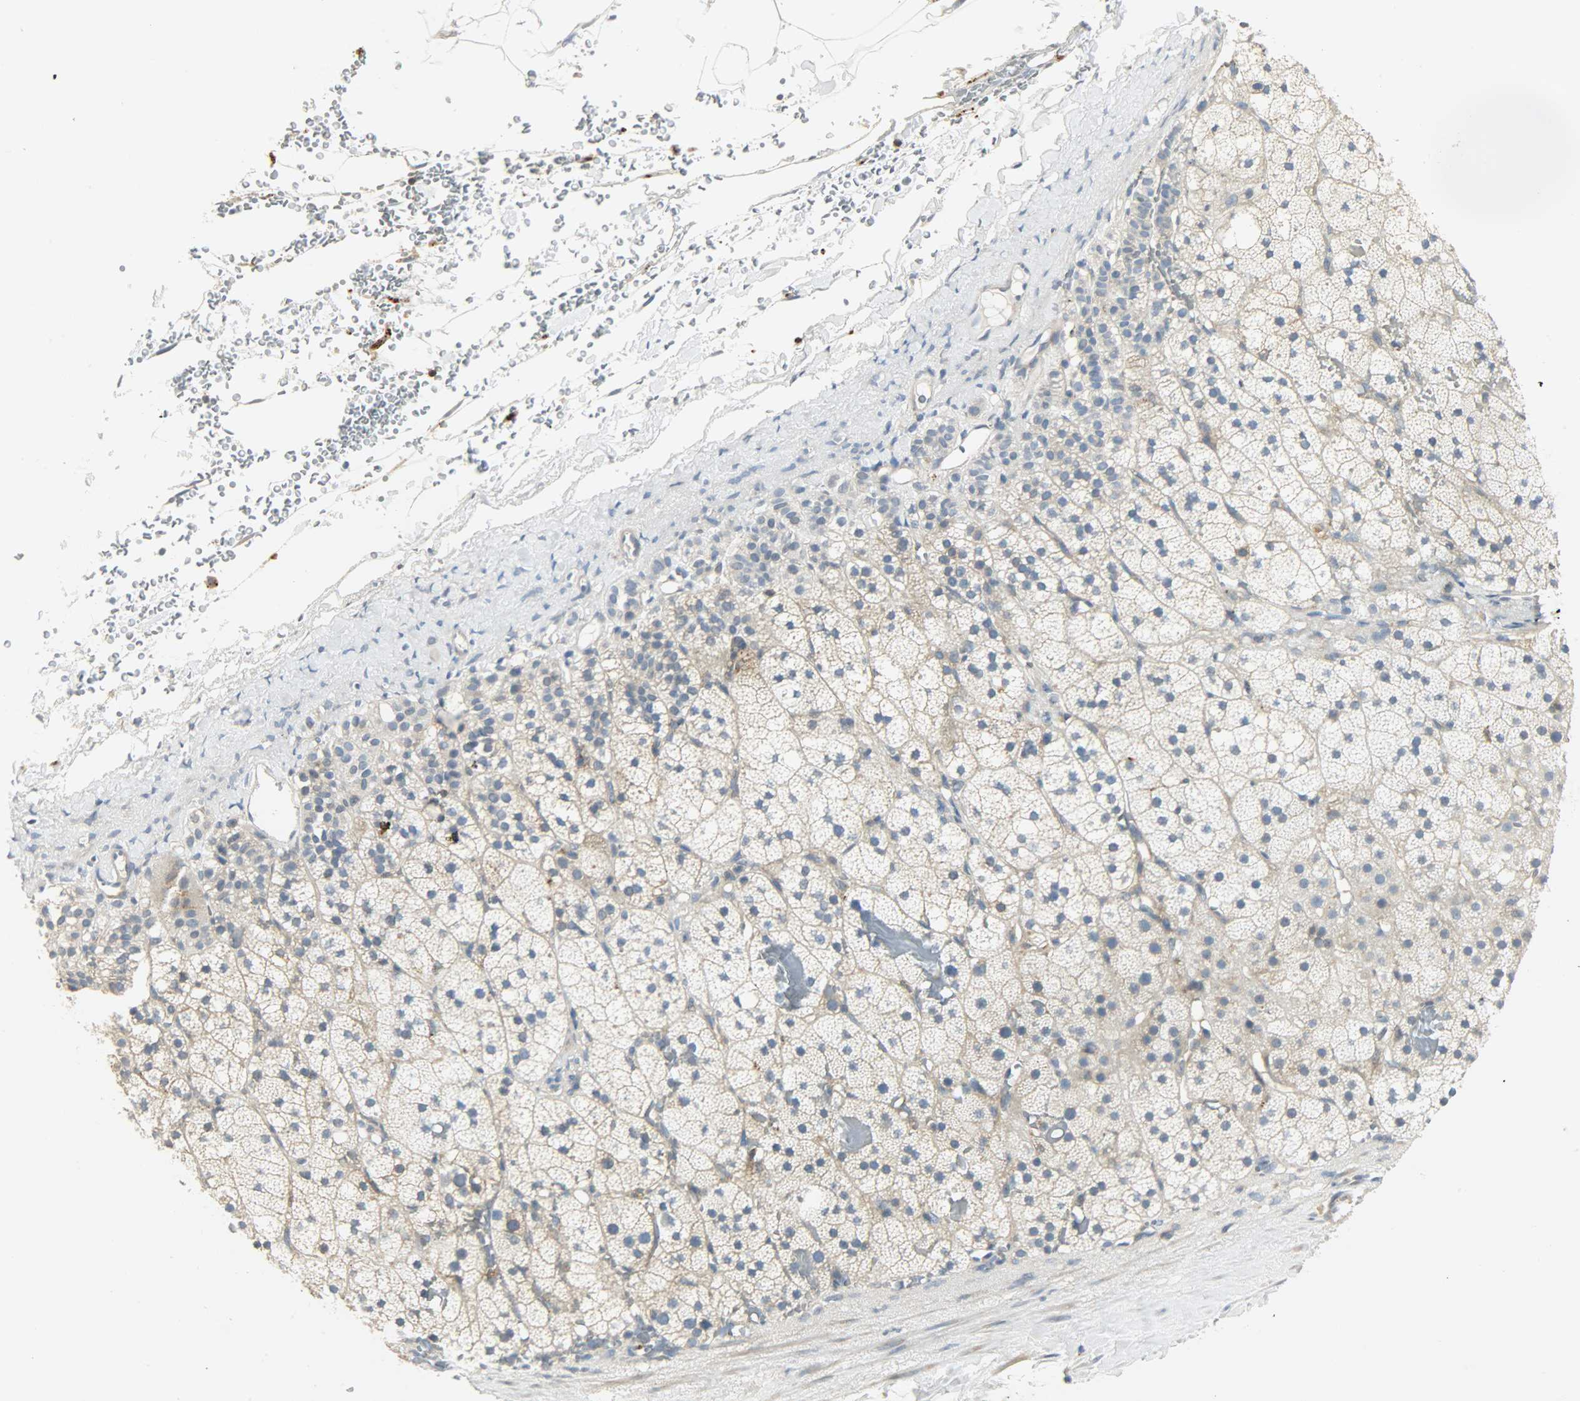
{"staining": {"intensity": "weak", "quantity": "<25%", "location": "cytoplasmic/membranous"}, "tissue": "adrenal gland", "cell_type": "Glandular cells", "image_type": "normal", "snomed": [{"axis": "morphology", "description": "Normal tissue, NOS"}, {"axis": "topography", "description": "Adrenal gland"}], "caption": "A high-resolution micrograph shows IHC staining of unremarkable adrenal gland, which displays no significant staining in glandular cells.", "gene": "CD4", "patient": {"sex": "male", "age": 35}}